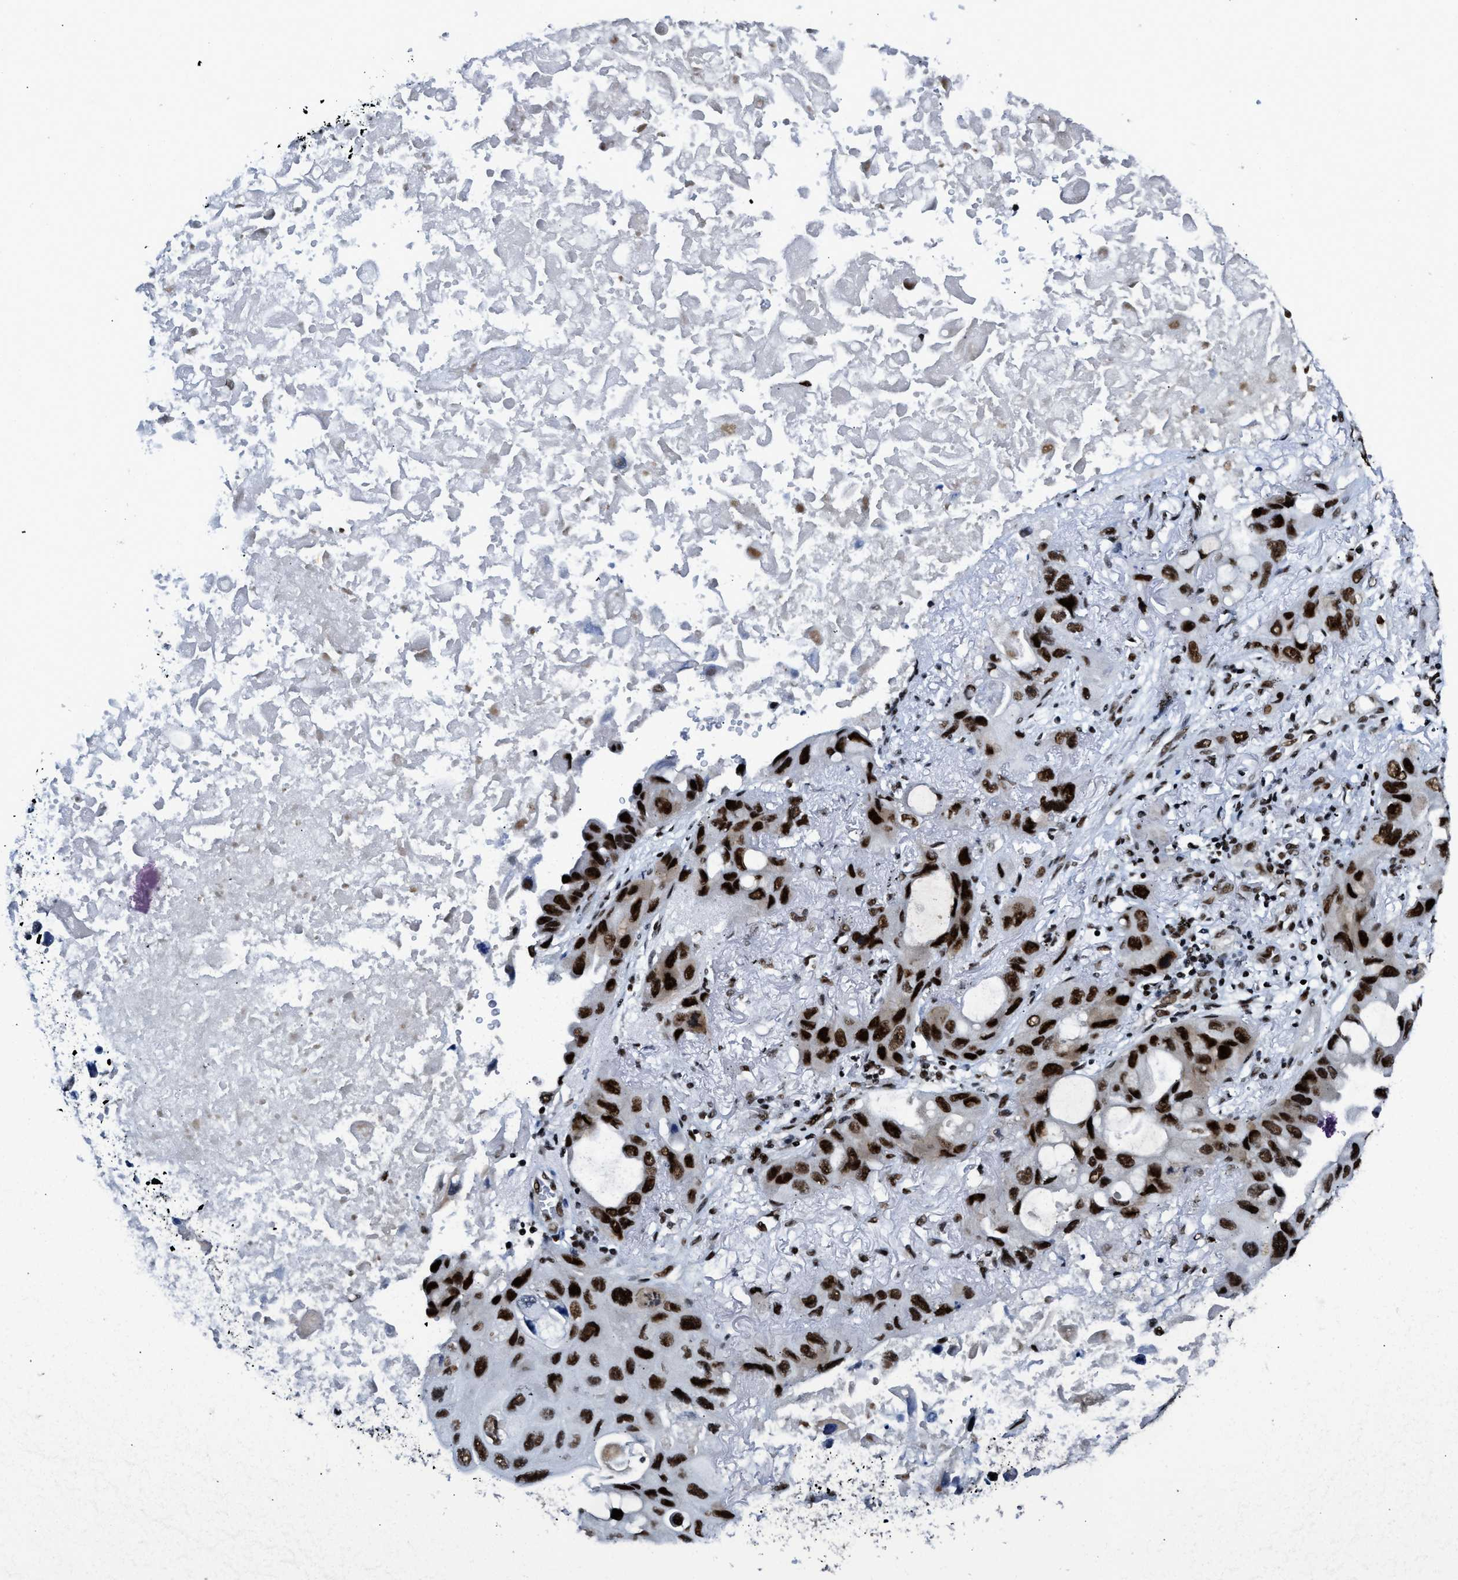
{"staining": {"intensity": "strong", "quantity": ">75%", "location": "nuclear"}, "tissue": "lung cancer", "cell_type": "Tumor cells", "image_type": "cancer", "snomed": [{"axis": "morphology", "description": "Squamous cell carcinoma, NOS"}, {"axis": "topography", "description": "Lung"}], "caption": "Strong nuclear protein staining is seen in about >75% of tumor cells in squamous cell carcinoma (lung).", "gene": "SCAF4", "patient": {"sex": "female", "age": 73}}